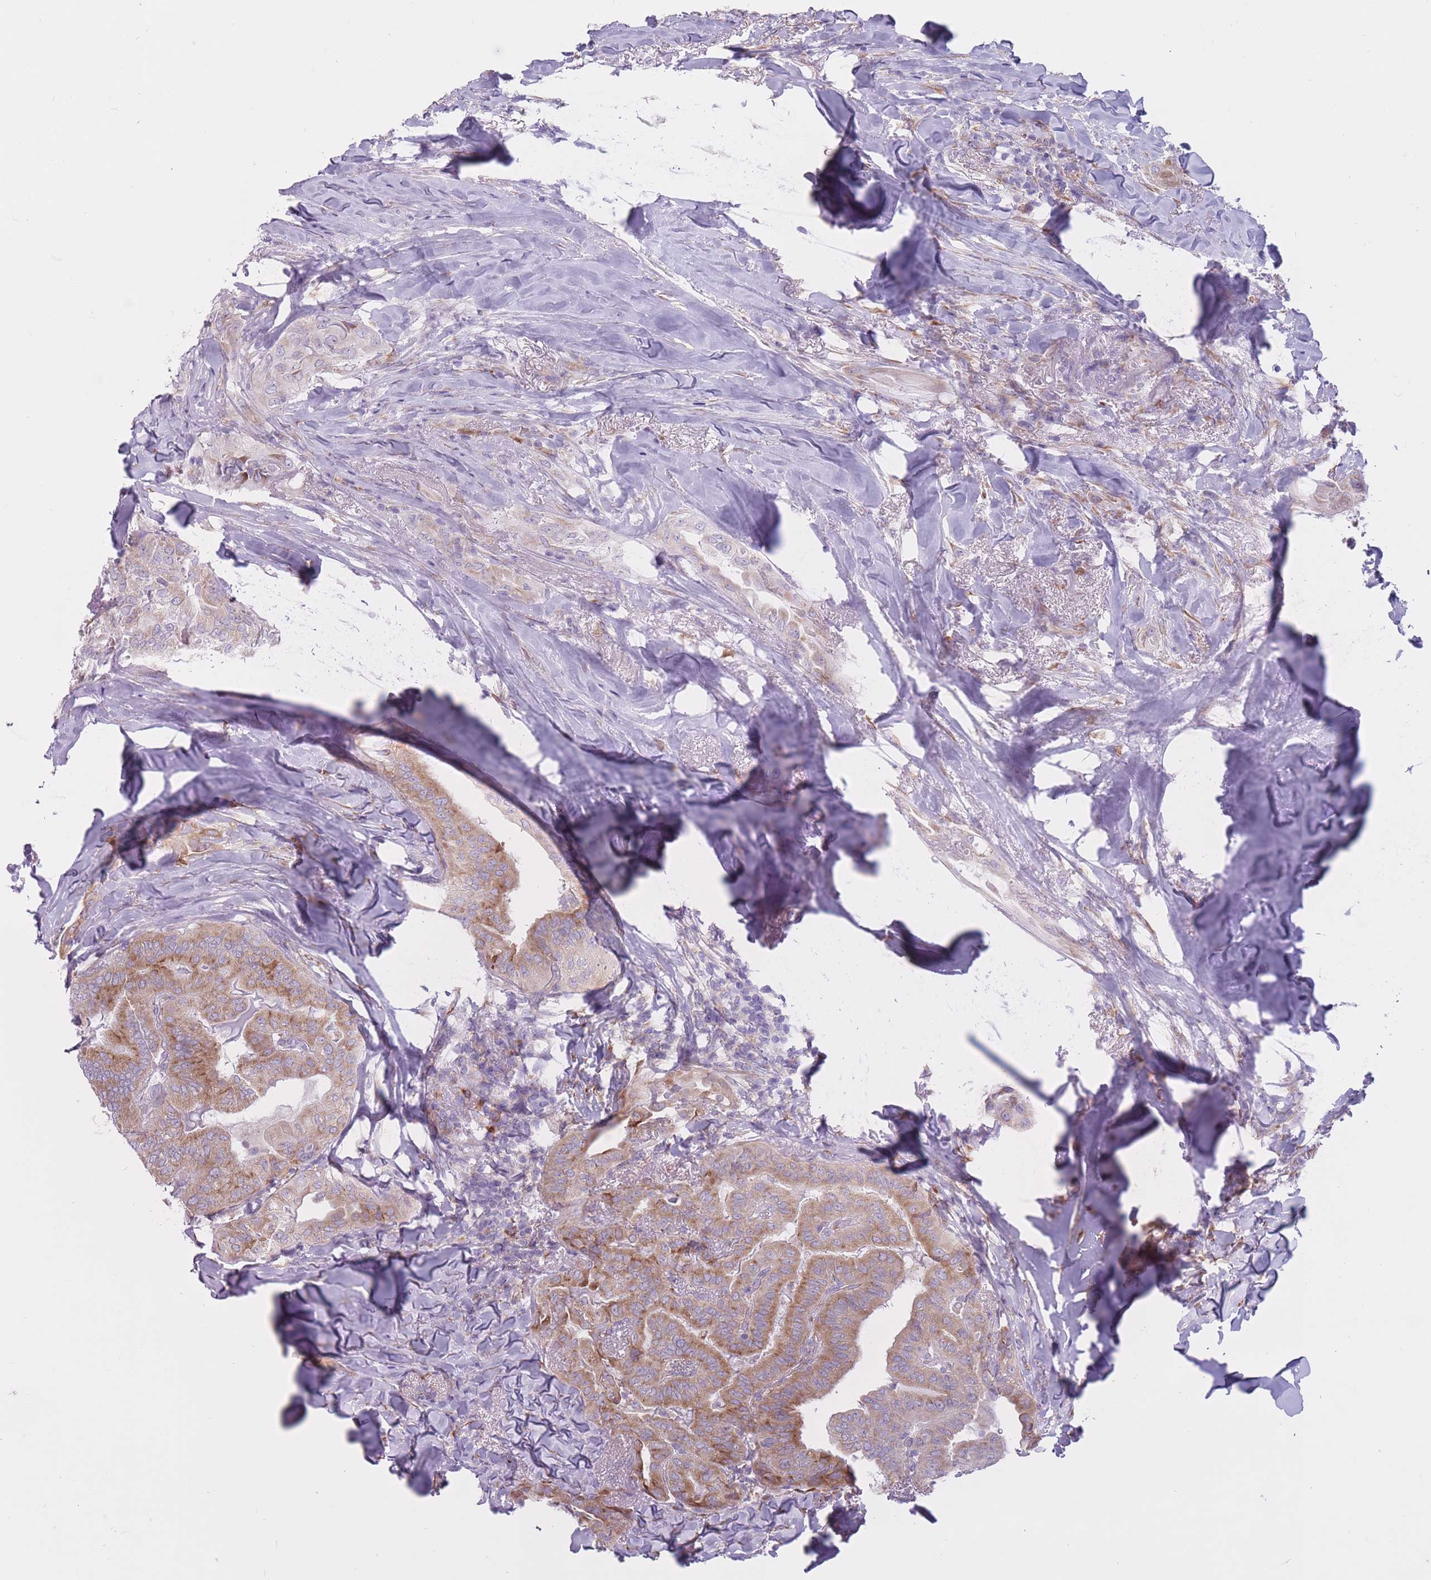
{"staining": {"intensity": "moderate", "quantity": "25%-75%", "location": "cytoplasmic/membranous"}, "tissue": "thyroid cancer", "cell_type": "Tumor cells", "image_type": "cancer", "snomed": [{"axis": "morphology", "description": "Papillary adenocarcinoma, NOS"}, {"axis": "topography", "description": "Thyroid gland"}], "caption": "Protein analysis of papillary adenocarcinoma (thyroid) tissue exhibits moderate cytoplasmic/membranous expression in about 25%-75% of tumor cells.", "gene": "RPL18", "patient": {"sex": "female", "age": 68}}